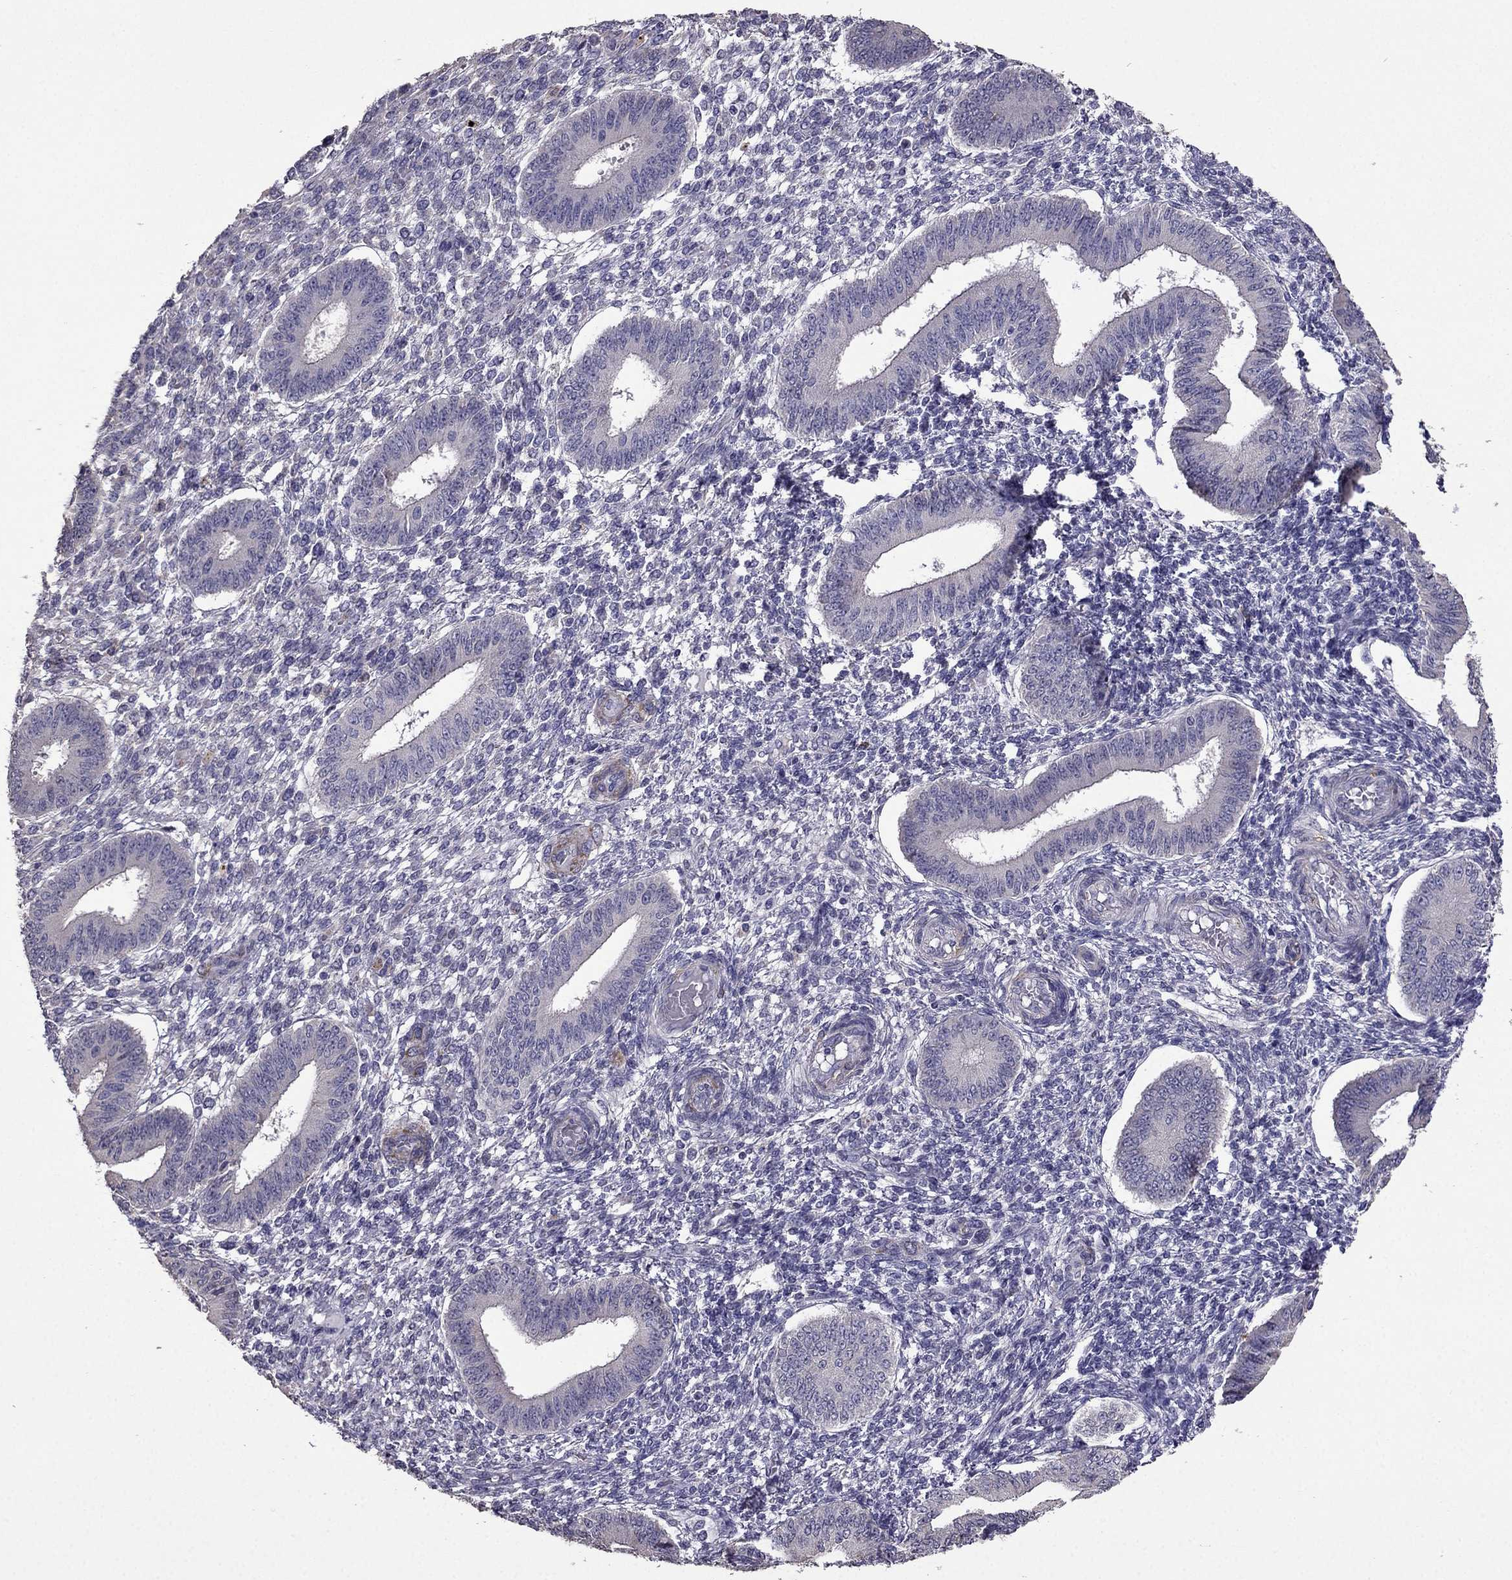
{"staining": {"intensity": "negative", "quantity": "none", "location": "none"}, "tissue": "endometrium", "cell_type": "Cells in endometrial stroma", "image_type": "normal", "snomed": [{"axis": "morphology", "description": "Normal tissue, NOS"}, {"axis": "topography", "description": "Endometrium"}], "caption": "High power microscopy histopathology image of an IHC histopathology image of unremarkable endometrium, revealing no significant positivity in cells in endometrial stroma. (IHC, brightfield microscopy, high magnification).", "gene": "CDH9", "patient": {"sex": "female", "age": 42}}